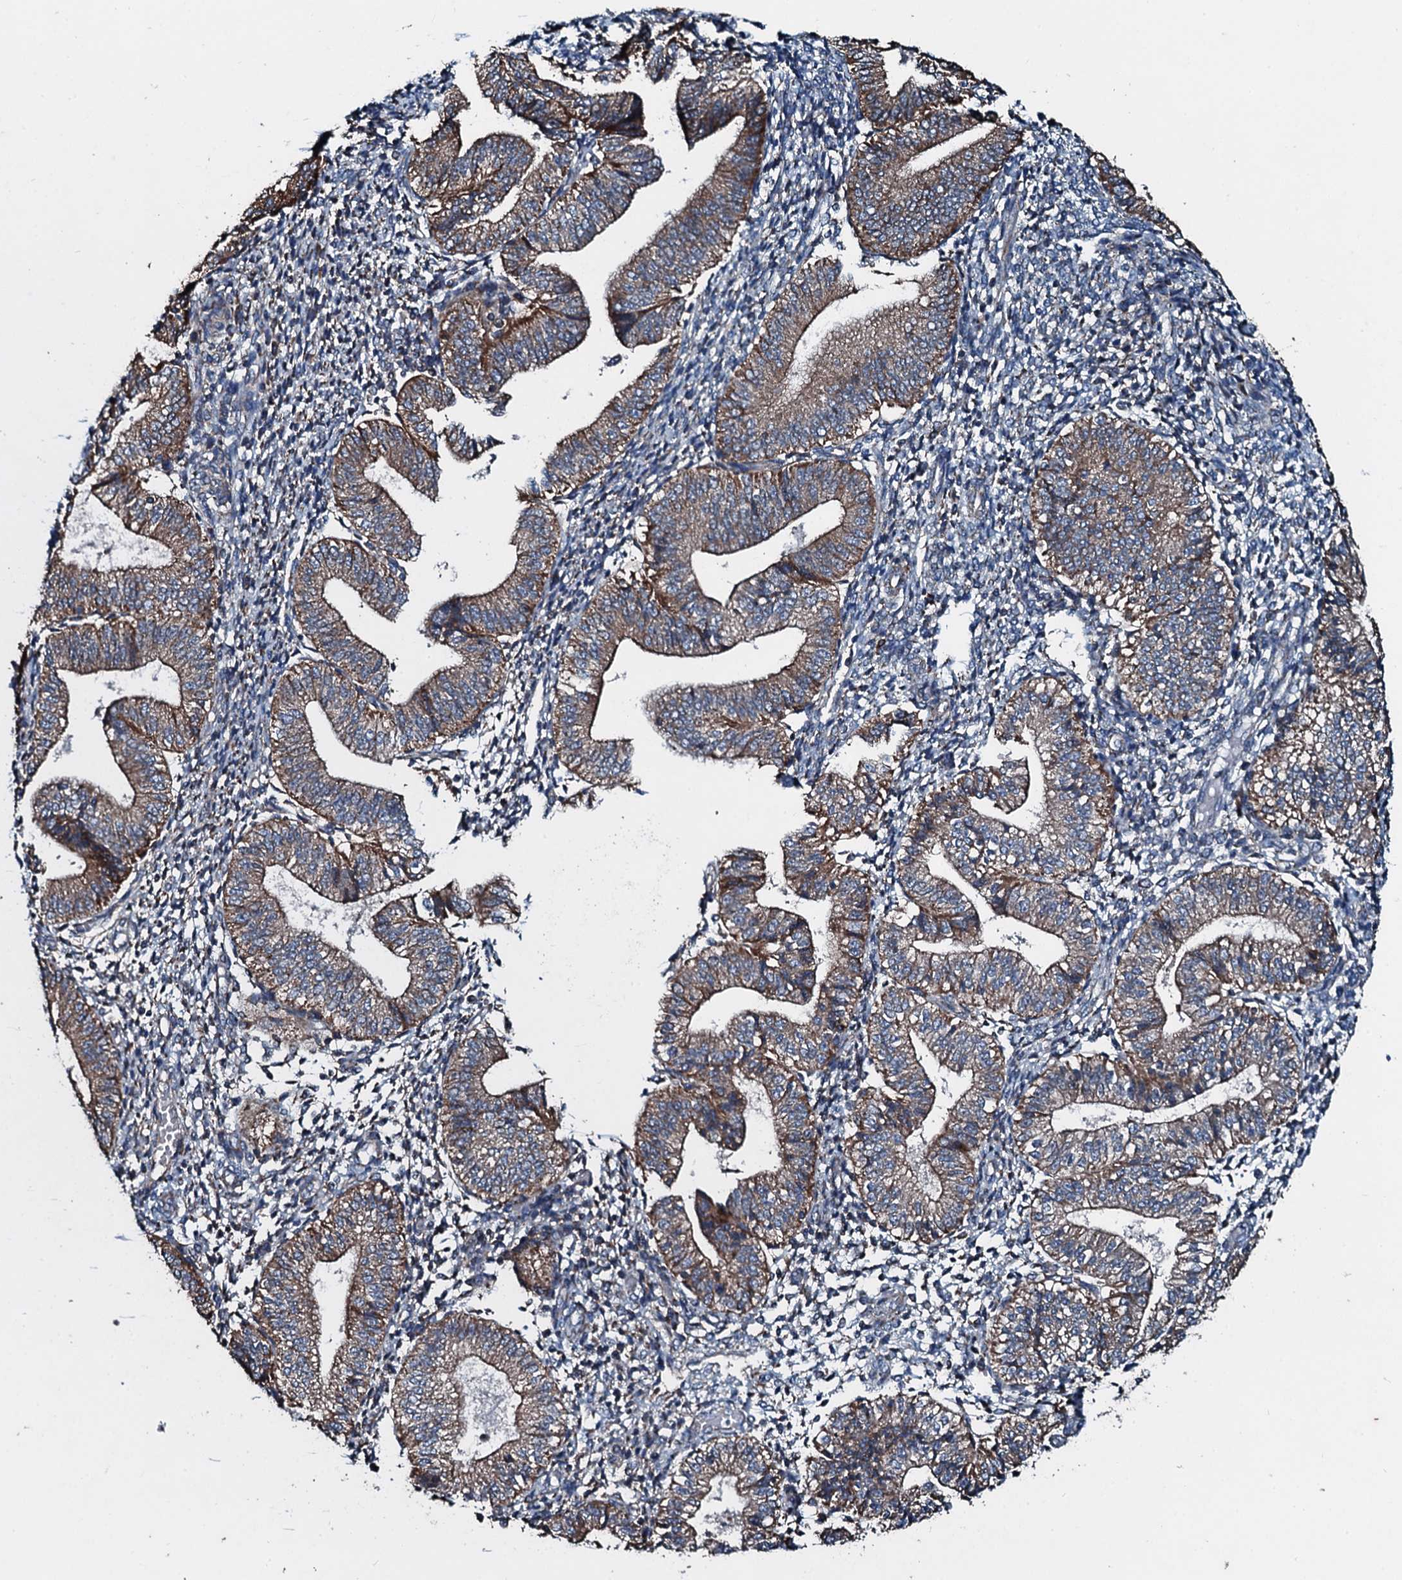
{"staining": {"intensity": "negative", "quantity": "none", "location": "none"}, "tissue": "endometrium", "cell_type": "Cells in endometrial stroma", "image_type": "normal", "snomed": [{"axis": "morphology", "description": "Normal tissue, NOS"}, {"axis": "topography", "description": "Endometrium"}], "caption": "Photomicrograph shows no protein expression in cells in endometrial stroma of benign endometrium. (Immunohistochemistry, brightfield microscopy, high magnification).", "gene": "ACSS3", "patient": {"sex": "female", "age": 34}}